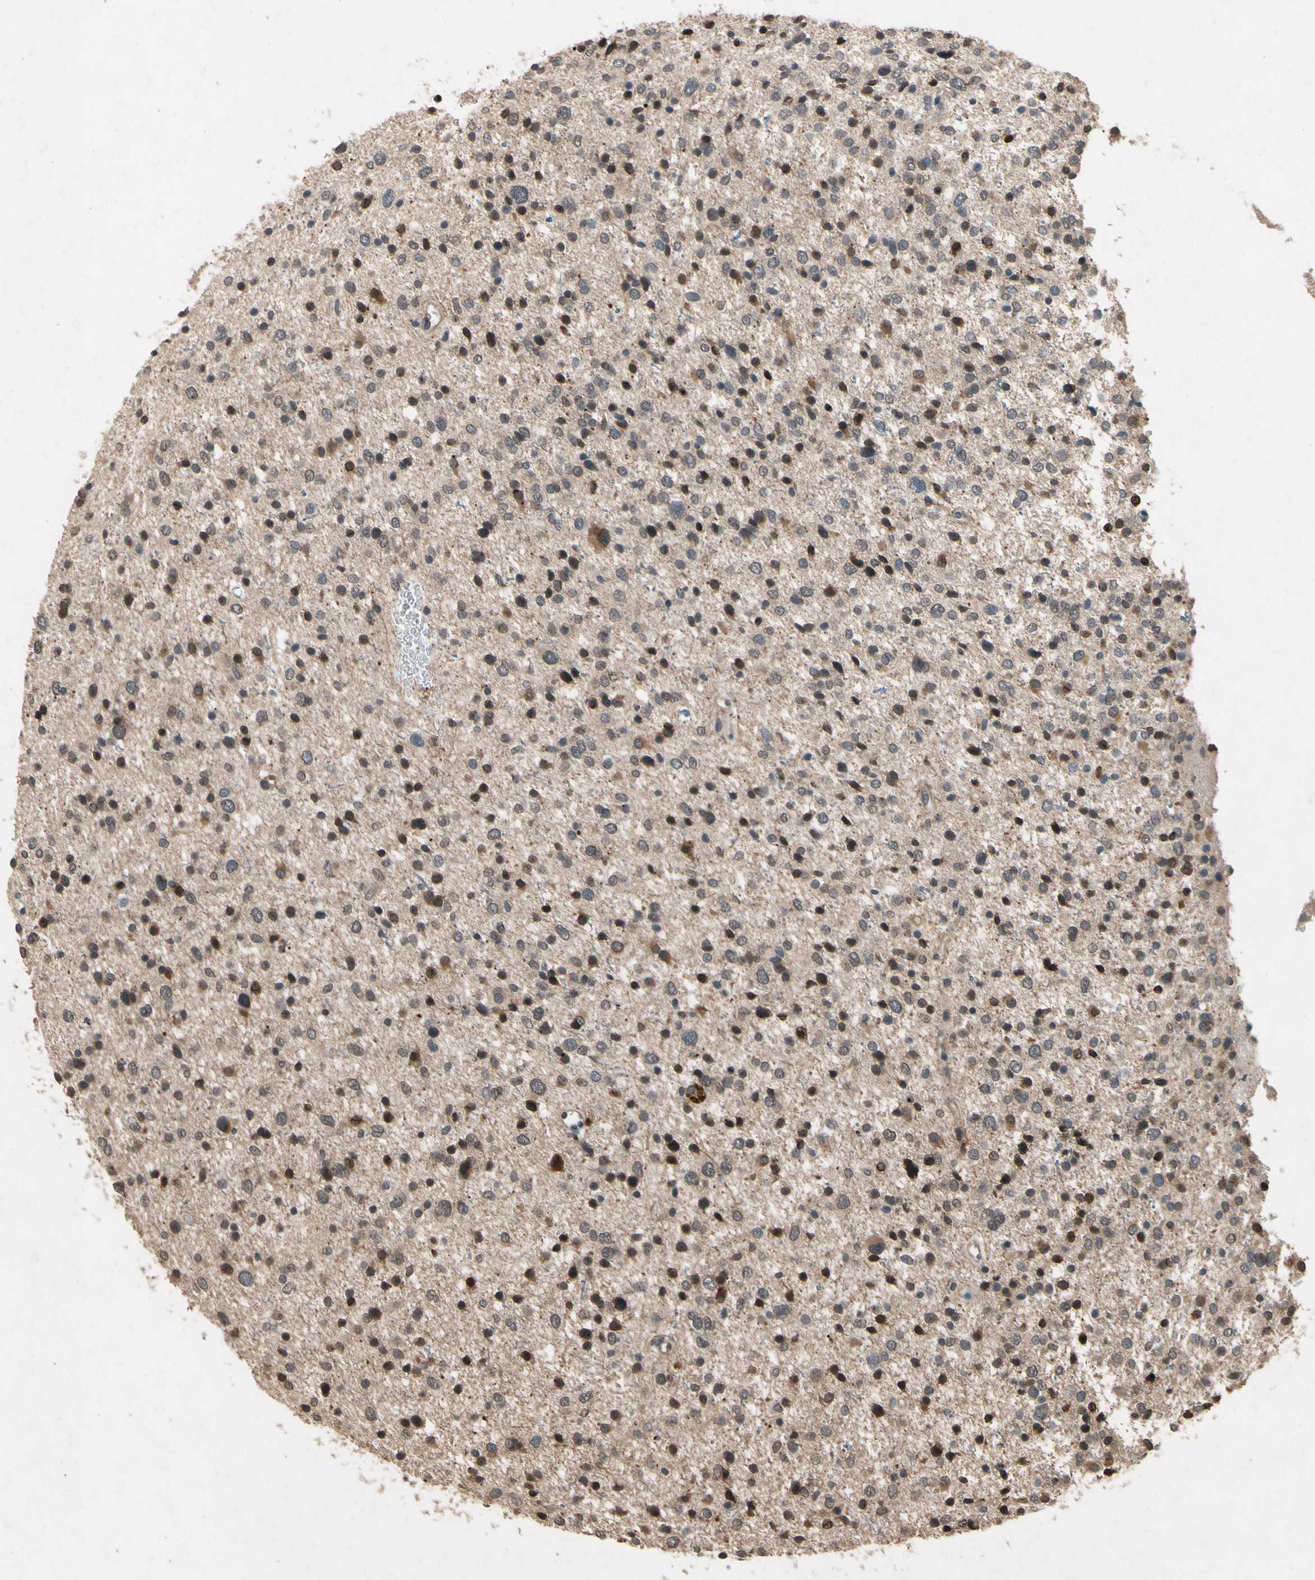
{"staining": {"intensity": "strong", "quantity": "25%-75%", "location": "cytoplasmic/membranous,nuclear"}, "tissue": "glioma", "cell_type": "Tumor cells", "image_type": "cancer", "snomed": [{"axis": "morphology", "description": "Glioma, malignant, Low grade"}, {"axis": "topography", "description": "Brain"}], "caption": "A histopathology image of human glioma stained for a protein exhibits strong cytoplasmic/membranous and nuclear brown staining in tumor cells. (Stains: DAB (3,3'-diaminobenzidine) in brown, nuclei in blue, Microscopy: brightfield microscopy at high magnification).", "gene": "DPY19L3", "patient": {"sex": "female", "age": 37}}